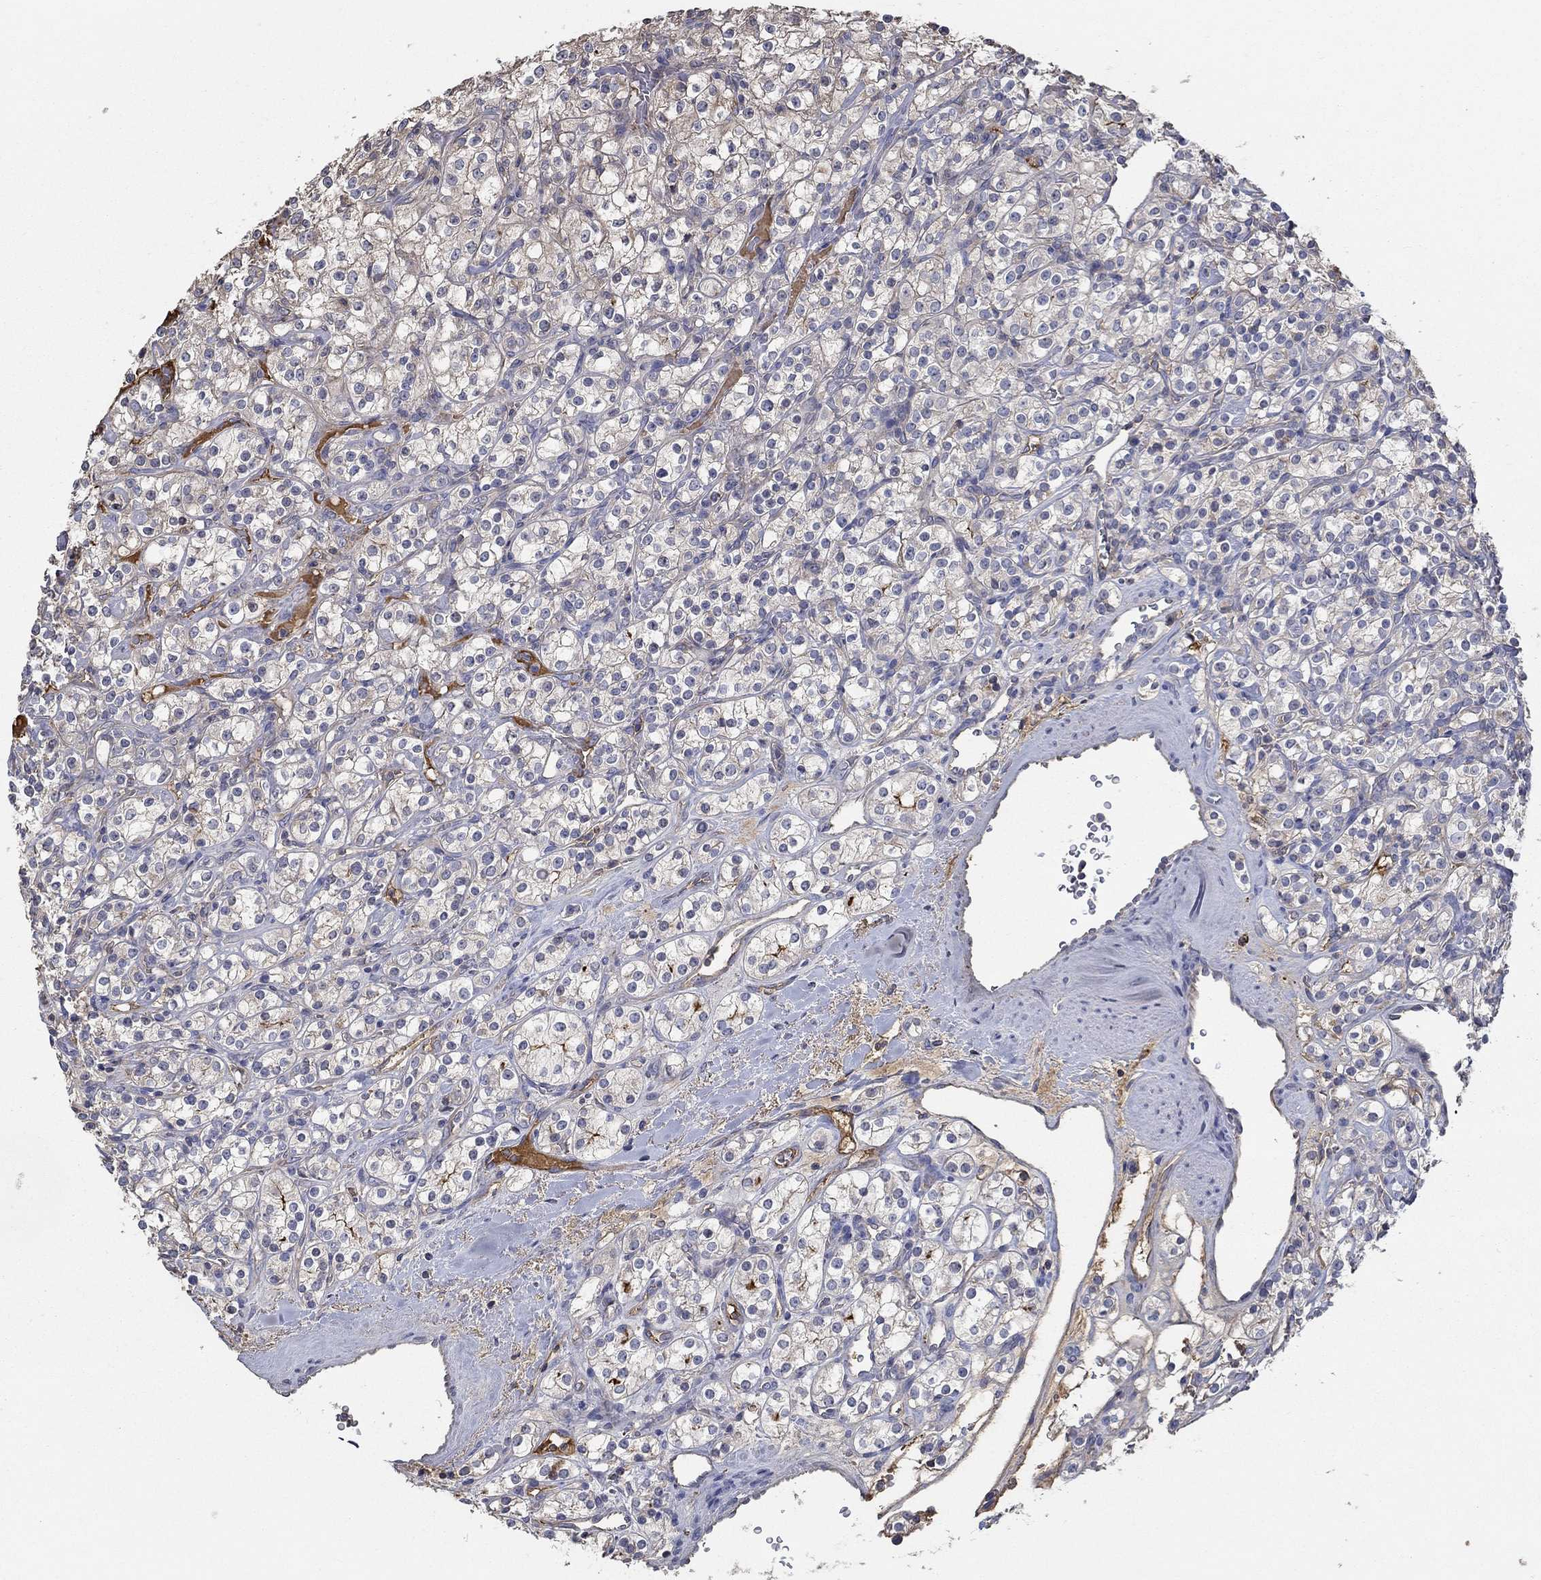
{"staining": {"intensity": "negative", "quantity": "none", "location": "none"}, "tissue": "renal cancer", "cell_type": "Tumor cells", "image_type": "cancer", "snomed": [{"axis": "morphology", "description": "Adenocarcinoma, NOS"}, {"axis": "topography", "description": "Kidney"}], "caption": "Image shows no protein expression in tumor cells of renal cancer (adenocarcinoma) tissue.", "gene": "IL10", "patient": {"sex": "male", "age": 77}}